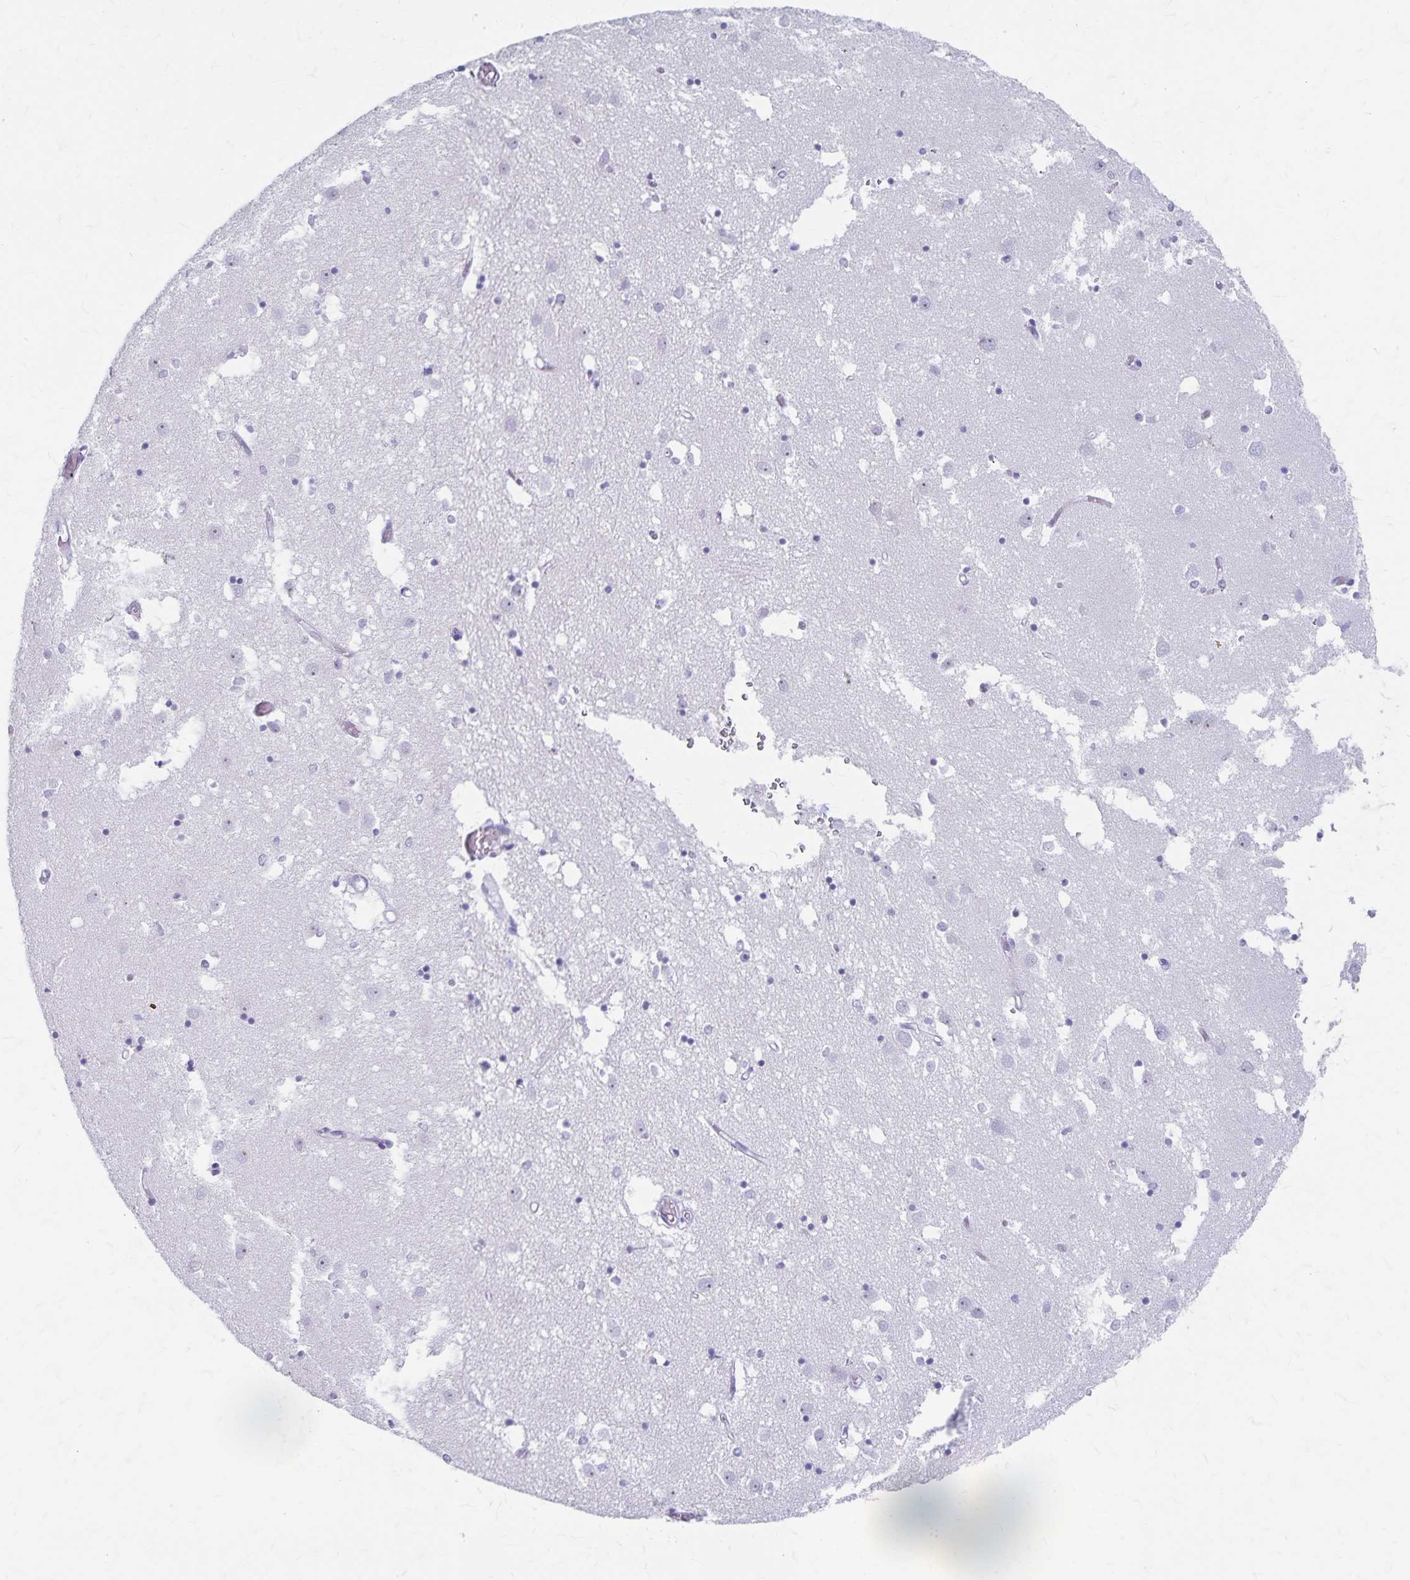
{"staining": {"intensity": "negative", "quantity": "none", "location": "none"}, "tissue": "caudate", "cell_type": "Glial cells", "image_type": "normal", "snomed": [{"axis": "morphology", "description": "Normal tissue, NOS"}, {"axis": "topography", "description": "Lateral ventricle wall"}], "caption": "Micrograph shows no significant protein staining in glial cells of normal caudate.", "gene": "GPBAR1", "patient": {"sex": "male", "age": 70}}